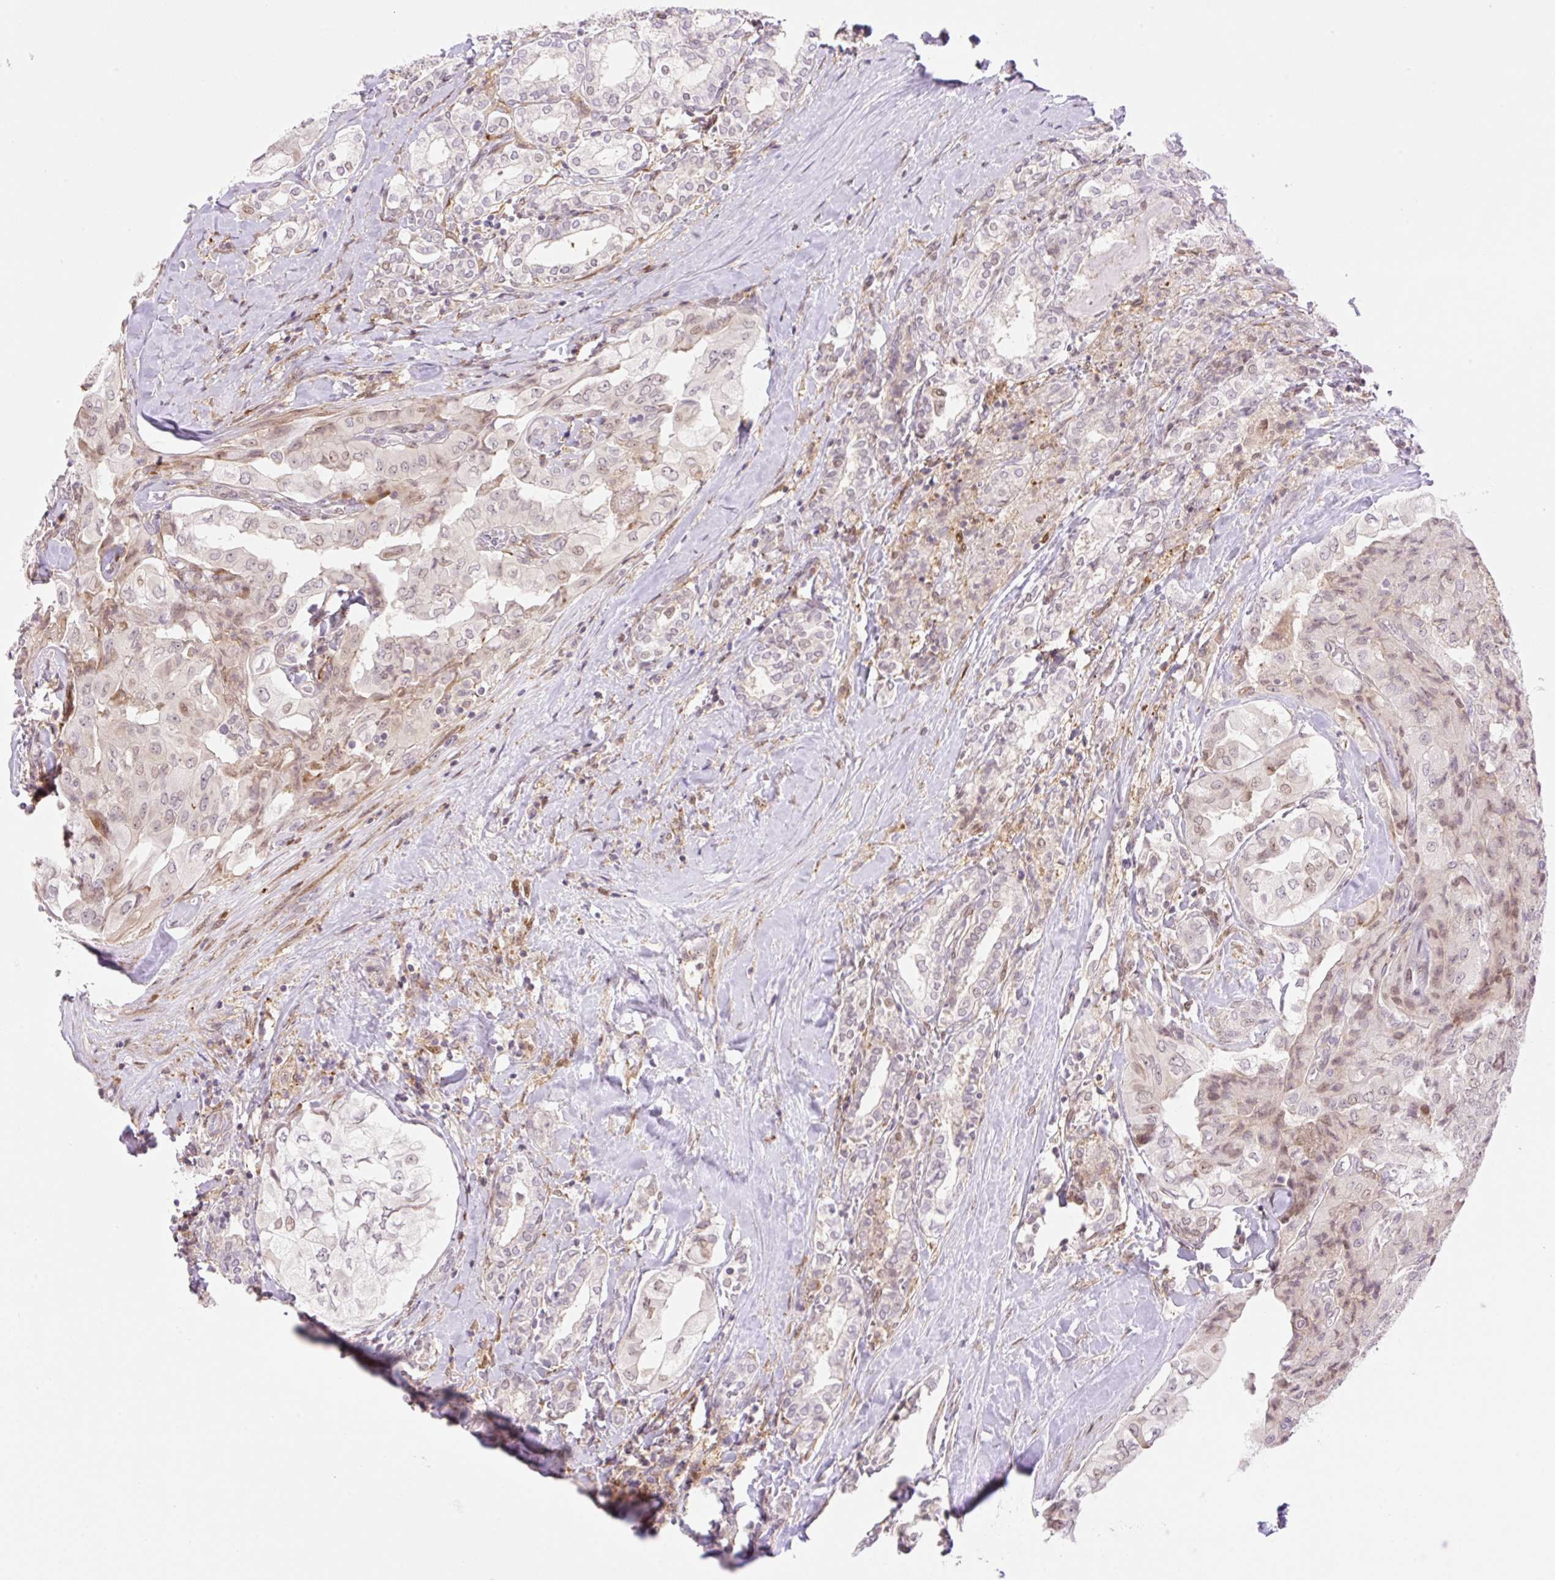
{"staining": {"intensity": "moderate", "quantity": "25%-75%", "location": "nuclear"}, "tissue": "thyroid cancer", "cell_type": "Tumor cells", "image_type": "cancer", "snomed": [{"axis": "morphology", "description": "Normal tissue, NOS"}, {"axis": "morphology", "description": "Papillary adenocarcinoma, NOS"}, {"axis": "topography", "description": "Thyroid gland"}], "caption": "IHC (DAB) staining of papillary adenocarcinoma (thyroid) exhibits moderate nuclear protein positivity in about 25%-75% of tumor cells.", "gene": "ZFP41", "patient": {"sex": "female", "age": 59}}